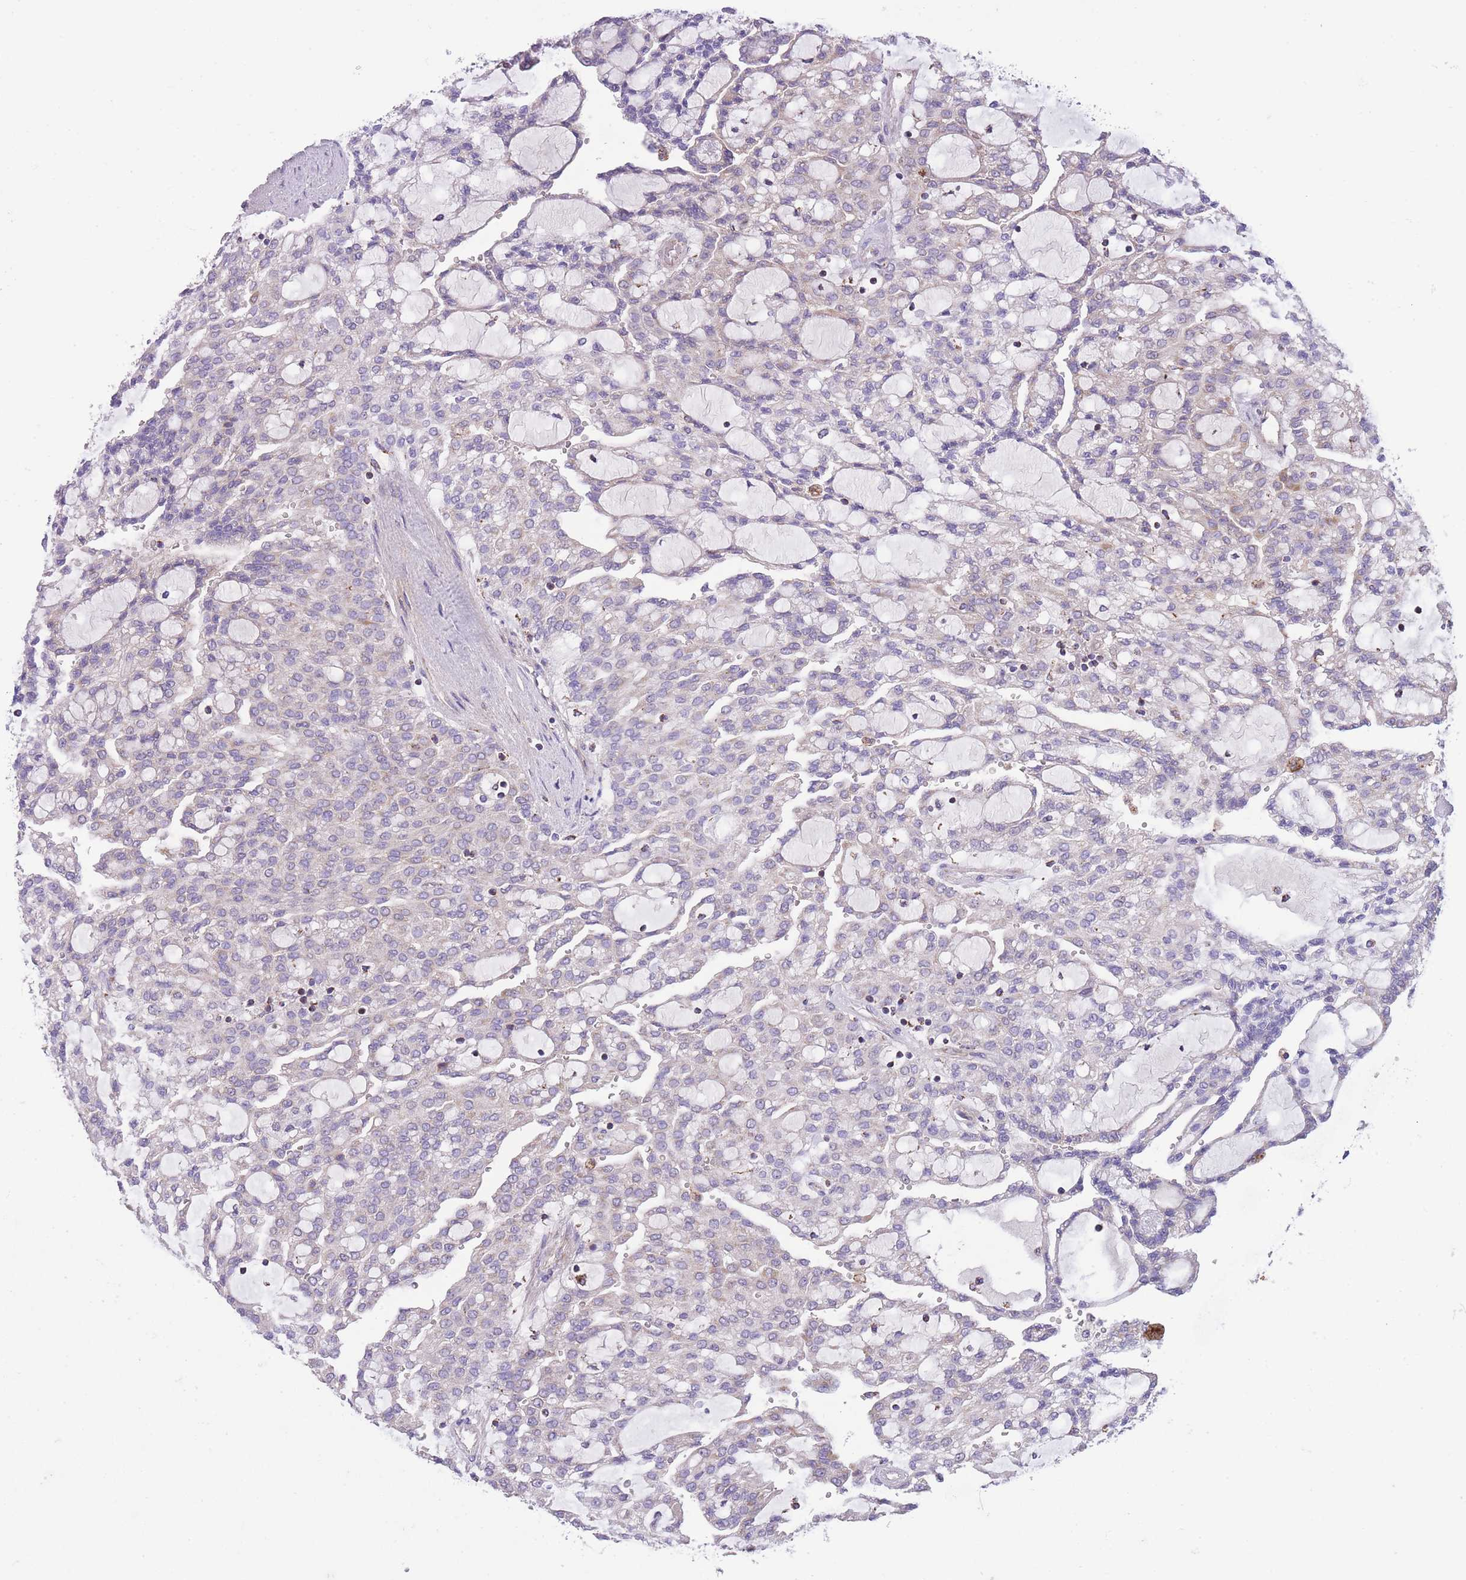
{"staining": {"intensity": "negative", "quantity": "none", "location": "none"}, "tissue": "renal cancer", "cell_type": "Tumor cells", "image_type": "cancer", "snomed": [{"axis": "morphology", "description": "Adenocarcinoma, NOS"}, {"axis": "topography", "description": "Kidney"}], "caption": "DAB immunohistochemical staining of renal cancer demonstrates no significant staining in tumor cells.", "gene": "ST3GAL3", "patient": {"sex": "male", "age": 63}}